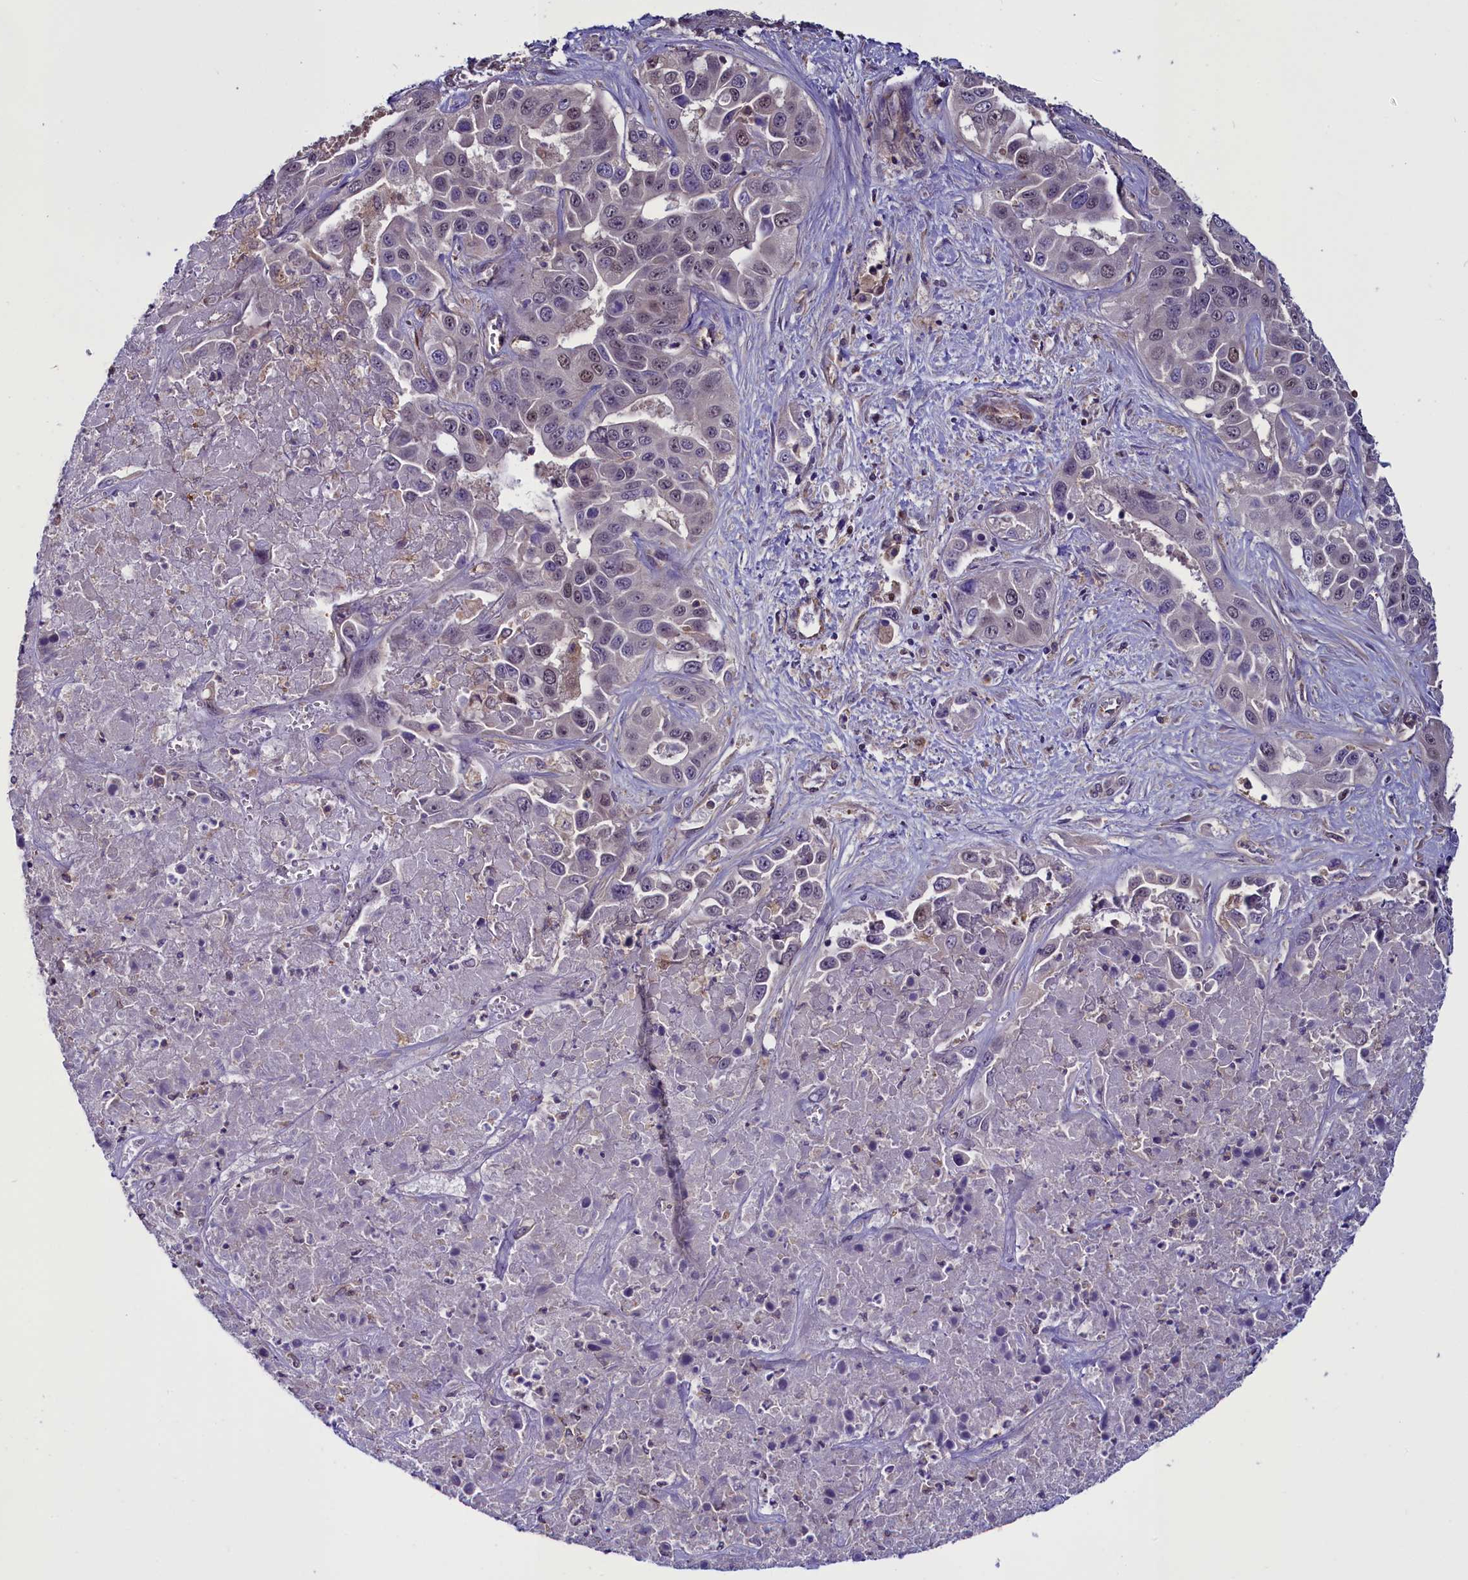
{"staining": {"intensity": "weak", "quantity": "<25%", "location": "nuclear"}, "tissue": "liver cancer", "cell_type": "Tumor cells", "image_type": "cancer", "snomed": [{"axis": "morphology", "description": "Cholangiocarcinoma"}, {"axis": "topography", "description": "Liver"}], "caption": "Tumor cells show no significant protein staining in liver cholangiocarcinoma.", "gene": "PDILT", "patient": {"sex": "female", "age": 52}}